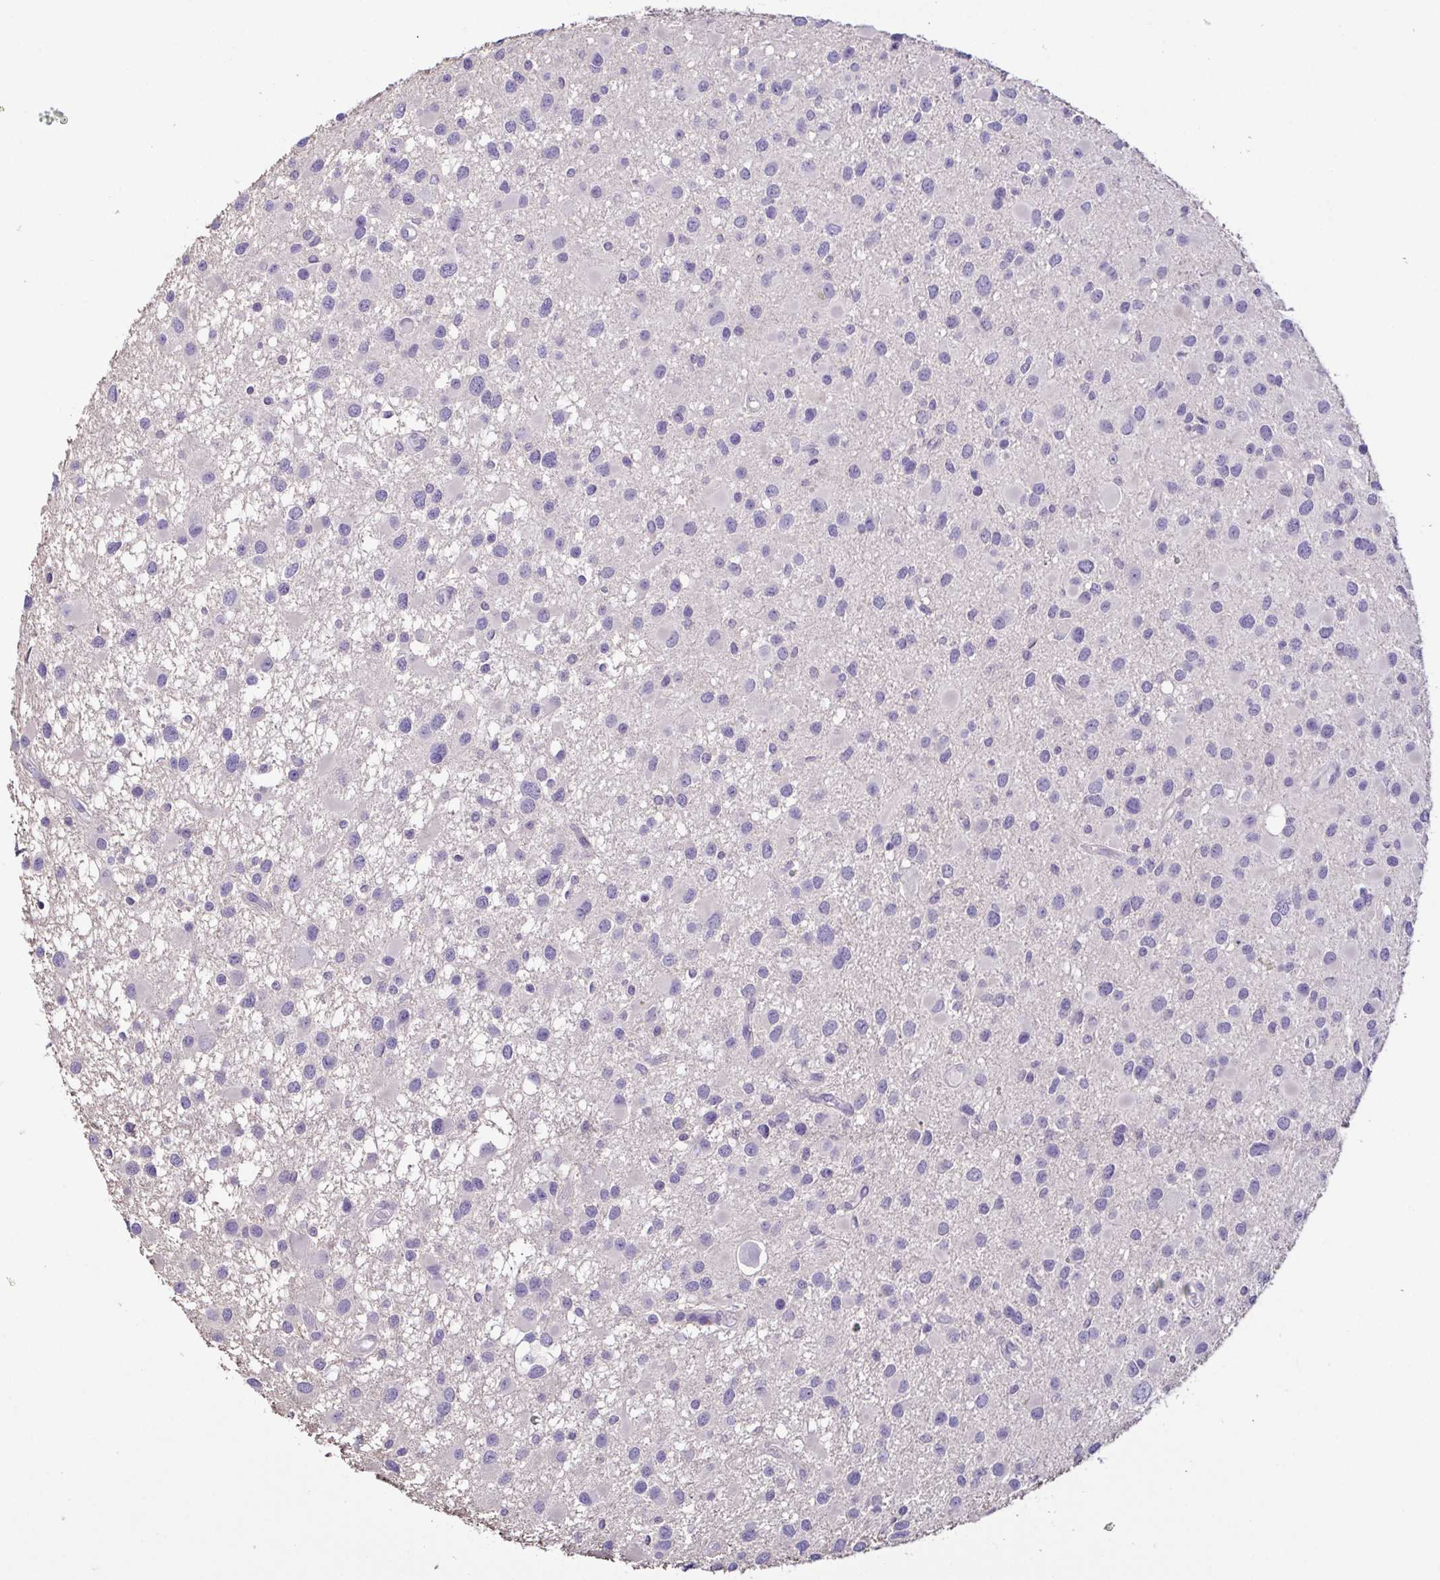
{"staining": {"intensity": "negative", "quantity": "none", "location": "none"}, "tissue": "glioma", "cell_type": "Tumor cells", "image_type": "cancer", "snomed": [{"axis": "morphology", "description": "Glioma, malignant, Low grade"}, {"axis": "topography", "description": "Brain"}], "caption": "Low-grade glioma (malignant) was stained to show a protein in brown. There is no significant staining in tumor cells.", "gene": "TERT", "patient": {"sex": "female", "age": 32}}